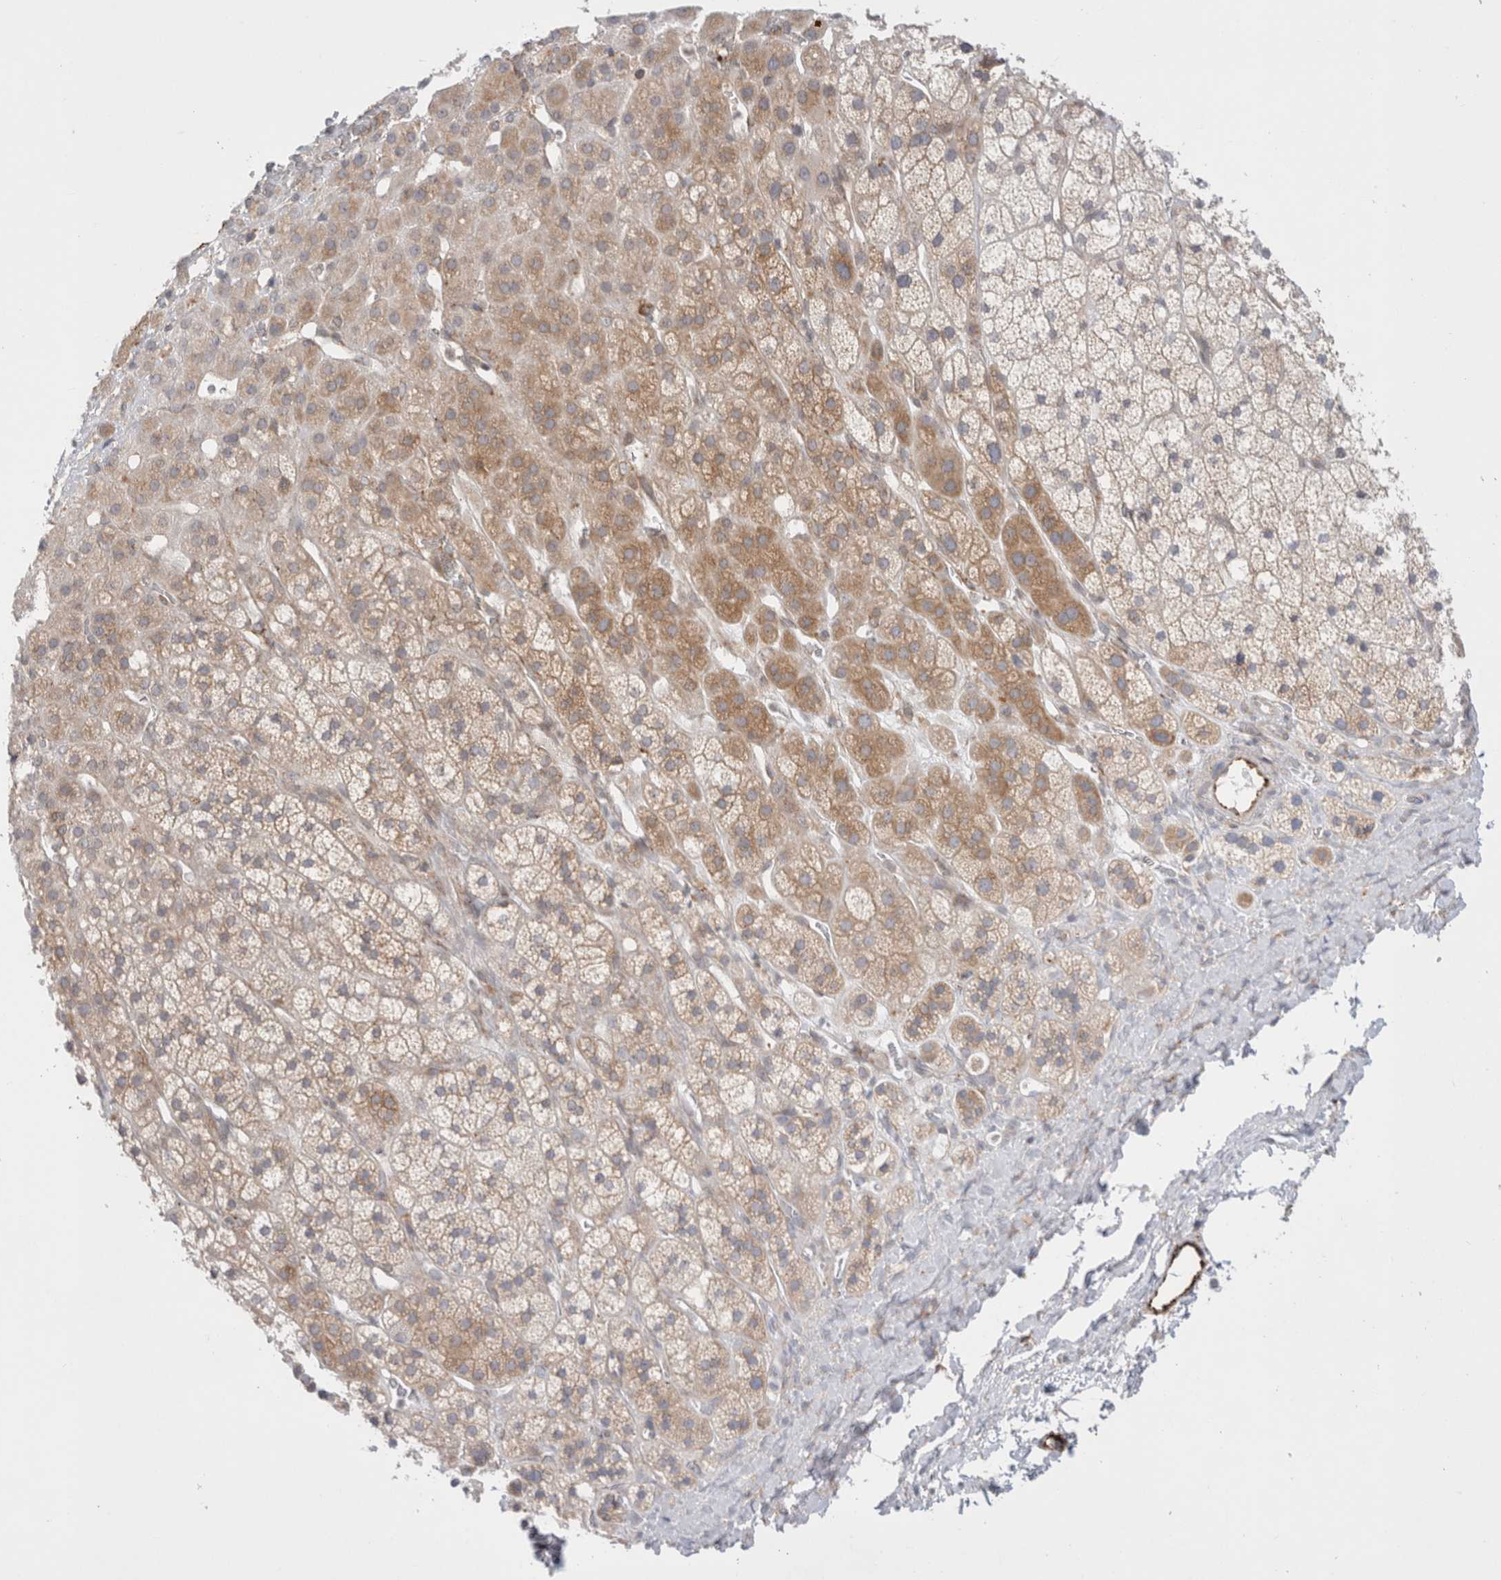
{"staining": {"intensity": "moderate", "quantity": "<25%", "location": "cytoplasmic/membranous"}, "tissue": "adrenal gland", "cell_type": "Glandular cells", "image_type": "normal", "snomed": [{"axis": "morphology", "description": "Normal tissue, NOS"}, {"axis": "topography", "description": "Adrenal gland"}], "caption": "The micrograph exhibits staining of normal adrenal gland, revealing moderate cytoplasmic/membranous protein positivity (brown color) within glandular cells. (DAB IHC, brown staining for protein, blue staining for nuclei).", "gene": "CNPY4", "patient": {"sex": "male", "age": 56}}